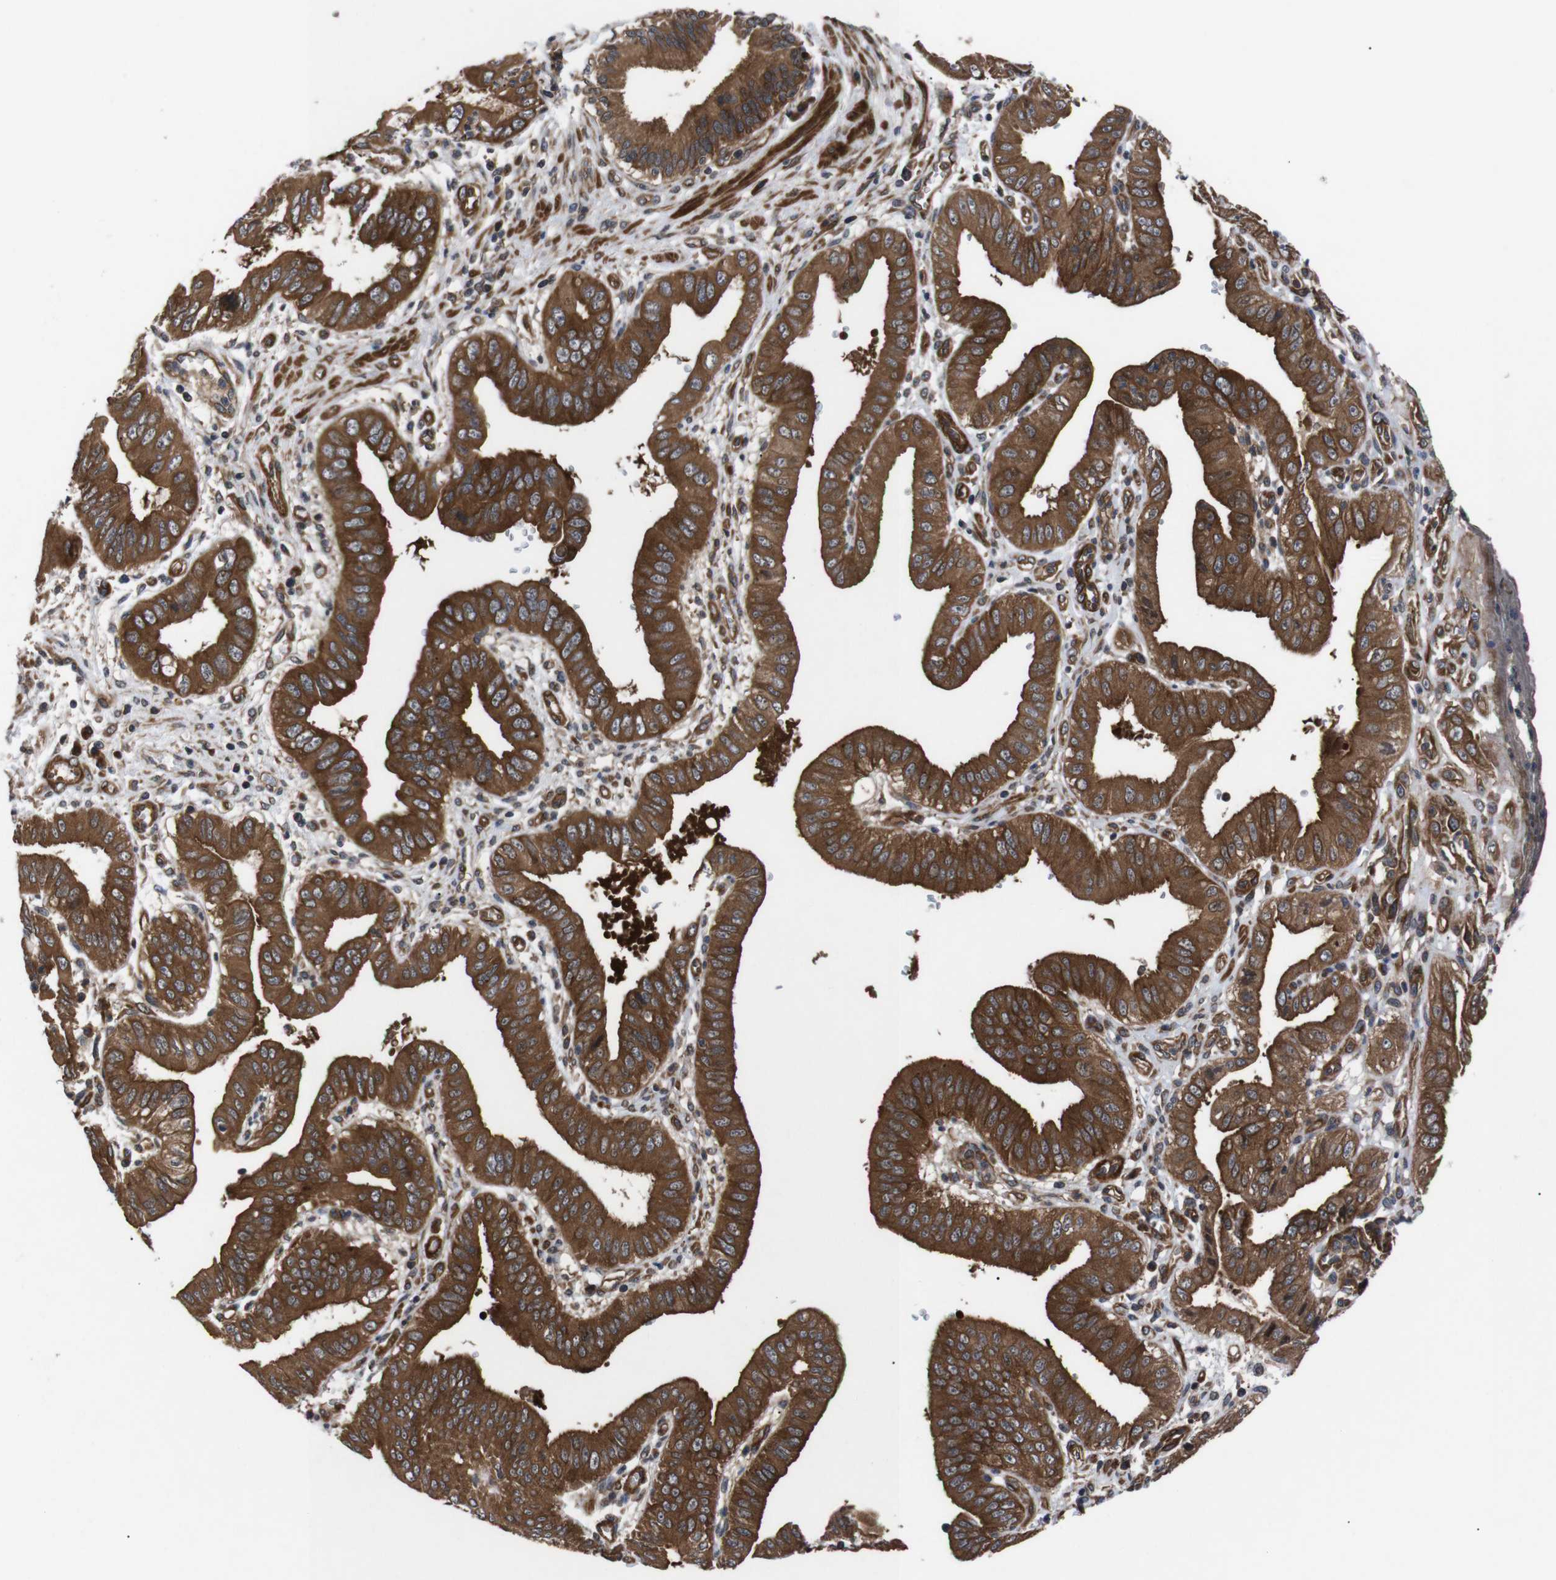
{"staining": {"intensity": "strong", "quantity": ">75%", "location": "cytoplasmic/membranous"}, "tissue": "pancreatic cancer", "cell_type": "Tumor cells", "image_type": "cancer", "snomed": [{"axis": "morphology", "description": "Normal tissue, NOS"}, {"axis": "topography", "description": "Lymph node"}], "caption": "Tumor cells reveal strong cytoplasmic/membranous expression in about >75% of cells in pancreatic cancer. (IHC, brightfield microscopy, high magnification).", "gene": "PAWR", "patient": {"sex": "male", "age": 50}}